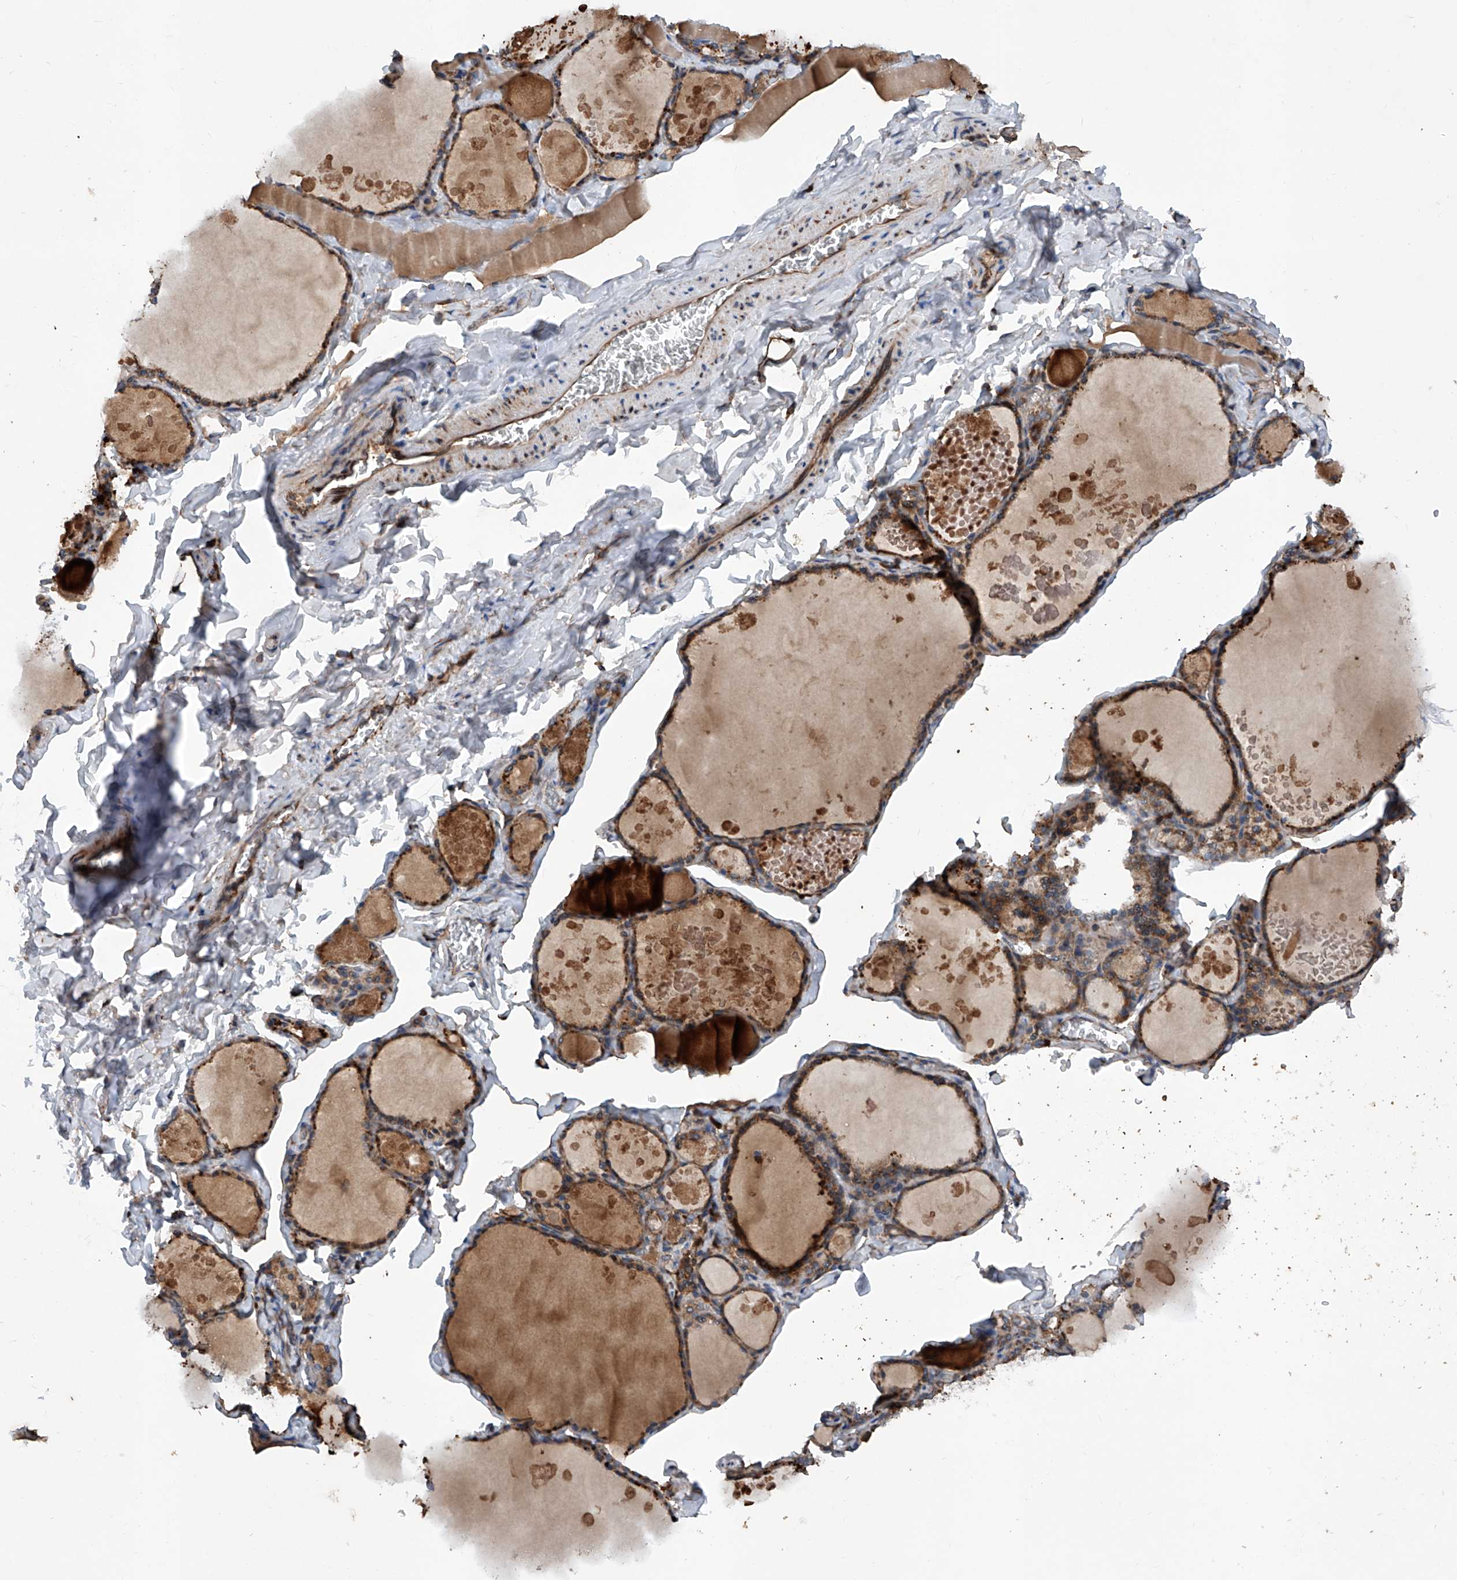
{"staining": {"intensity": "moderate", "quantity": ">75%", "location": "cytoplasmic/membranous"}, "tissue": "thyroid gland", "cell_type": "Glandular cells", "image_type": "normal", "snomed": [{"axis": "morphology", "description": "Normal tissue, NOS"}, {"axis": "topography", "description": "Thyroid gland"}], "caption": "This photomicrograph exhibits unremarkable thyroid gland stained with IHC to label a protein in brown. The cytoplasmic/membranous of glandular cells show moderate positivity for the protein. Nuclei are counter-stained blue.", "gene": "ASCC3", "patient": {"sex": "male", "age": 56}}